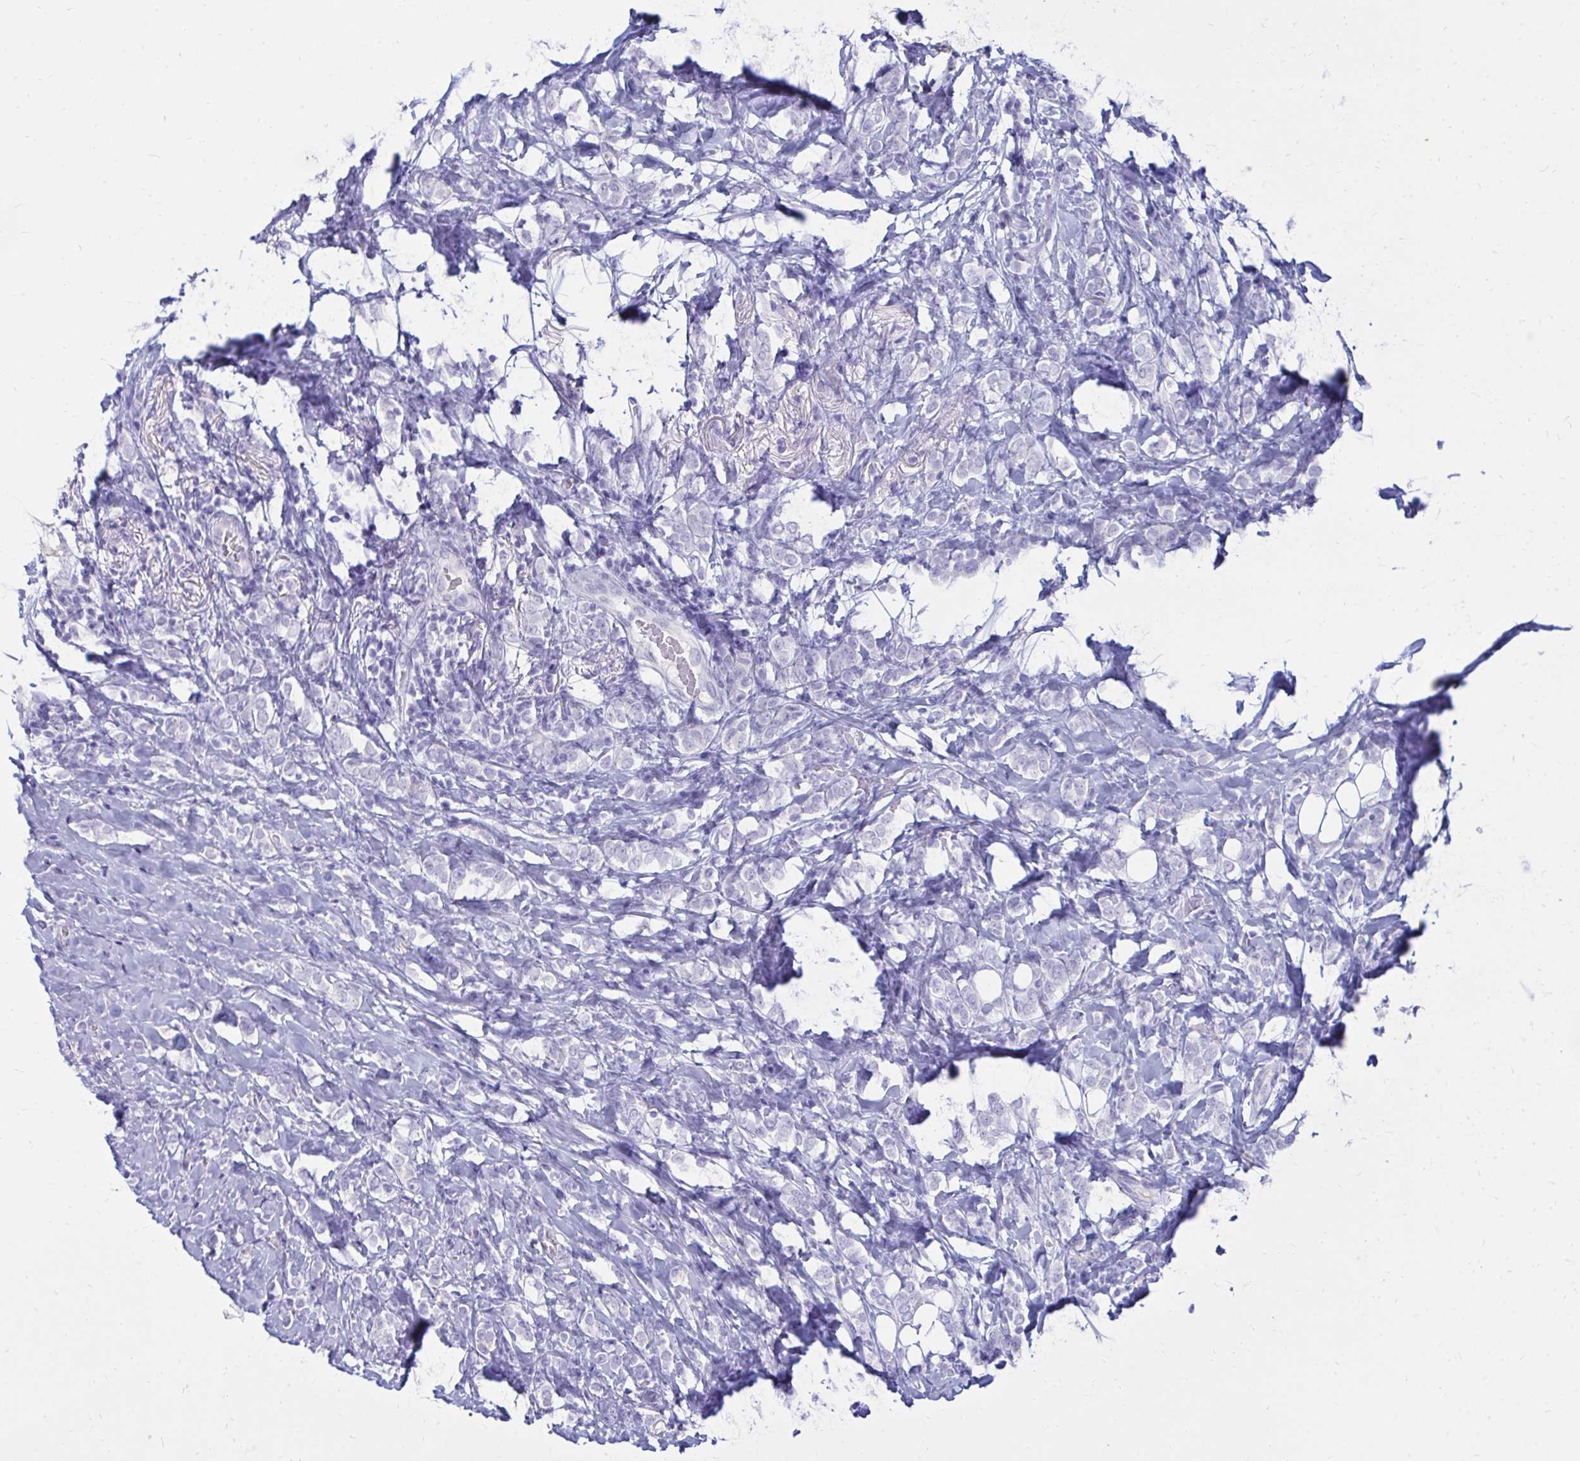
{"staining": {"intensity": "negative", "quantity": "none", "location": "none"}, "tissue": "breast cancer", "cell_type": "Tumor cells", "image_type": "cancer", "snomed": [{"axis": "morphology", "description": "Lobular carcinoma"}, {"axis": "topography", "description": "Breast"}], "caption": "The photomicrograph demonstrates no significant positivity in tumor cells of breast cancer.", "gene": "NANOGNB", "patient": {"sex": "female", "age": 49}}